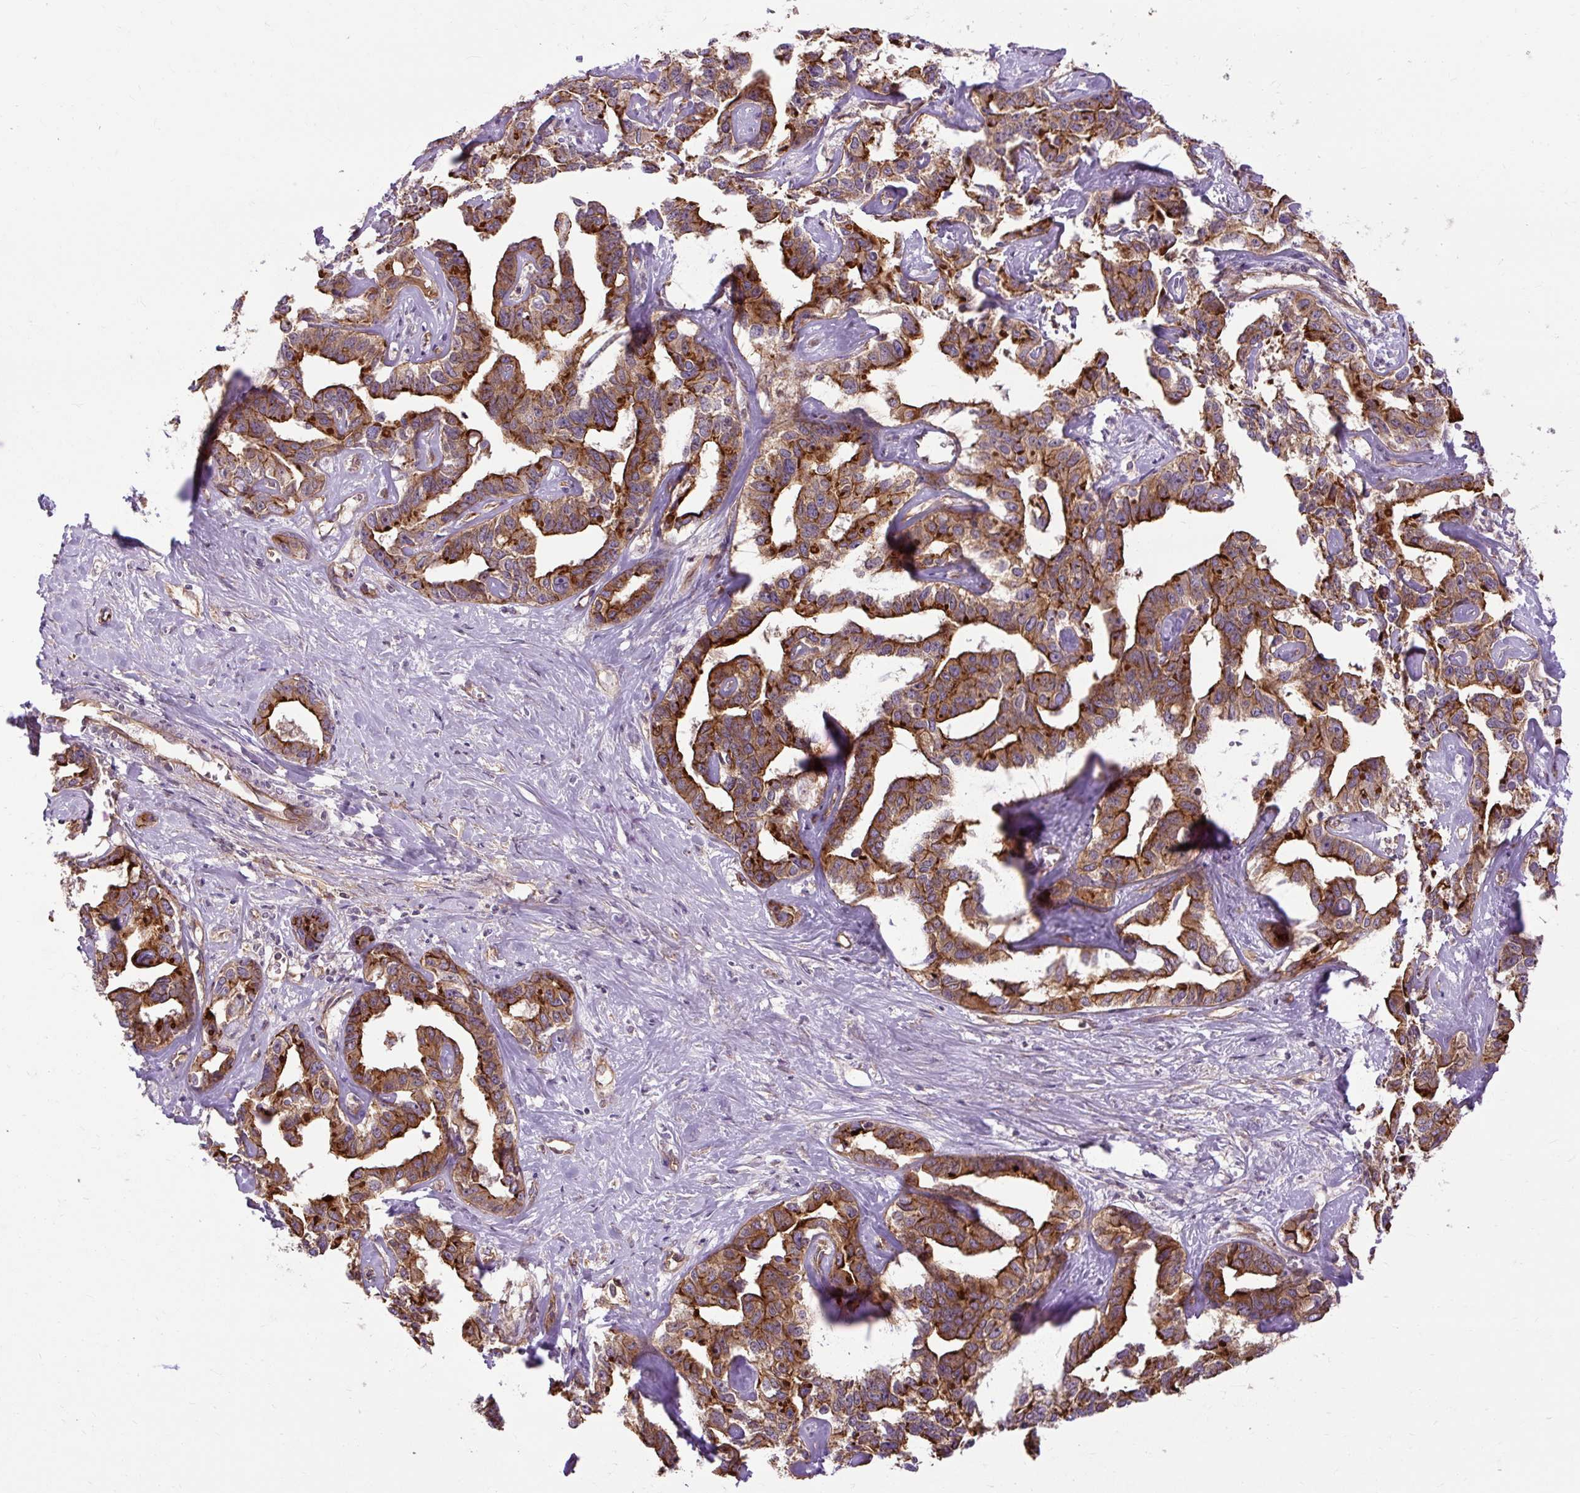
{"staining": {"intensity": "strong", "quantity": ">75%", "location": "cytoplasmic/membranous"}, "tissue": "liver cancer", "cell_type": "Tumor cells", "image_type": "cancer", "snomed": [{"axis": "morphology", "description": "Cholangiocarcinoma"}, {"axis": "topography", "description": "Liver"}], "caption": "Immunohistochemistry (IHC) staining of cholangiocarcinoma (liver), which displays high levels of strong cytoplasmic/membranous expression in approximately >75% of tumor cells indicating strong cytoplasmic/membranous protein expression. The staining was performed using DAB (3,3'-diaminobenzidine) (brown) for protein detection and nuclei were counterstained in hematoxylin (blue).", "gene": "CCDC93", "patient": {"sex": "male", "age": 59}}